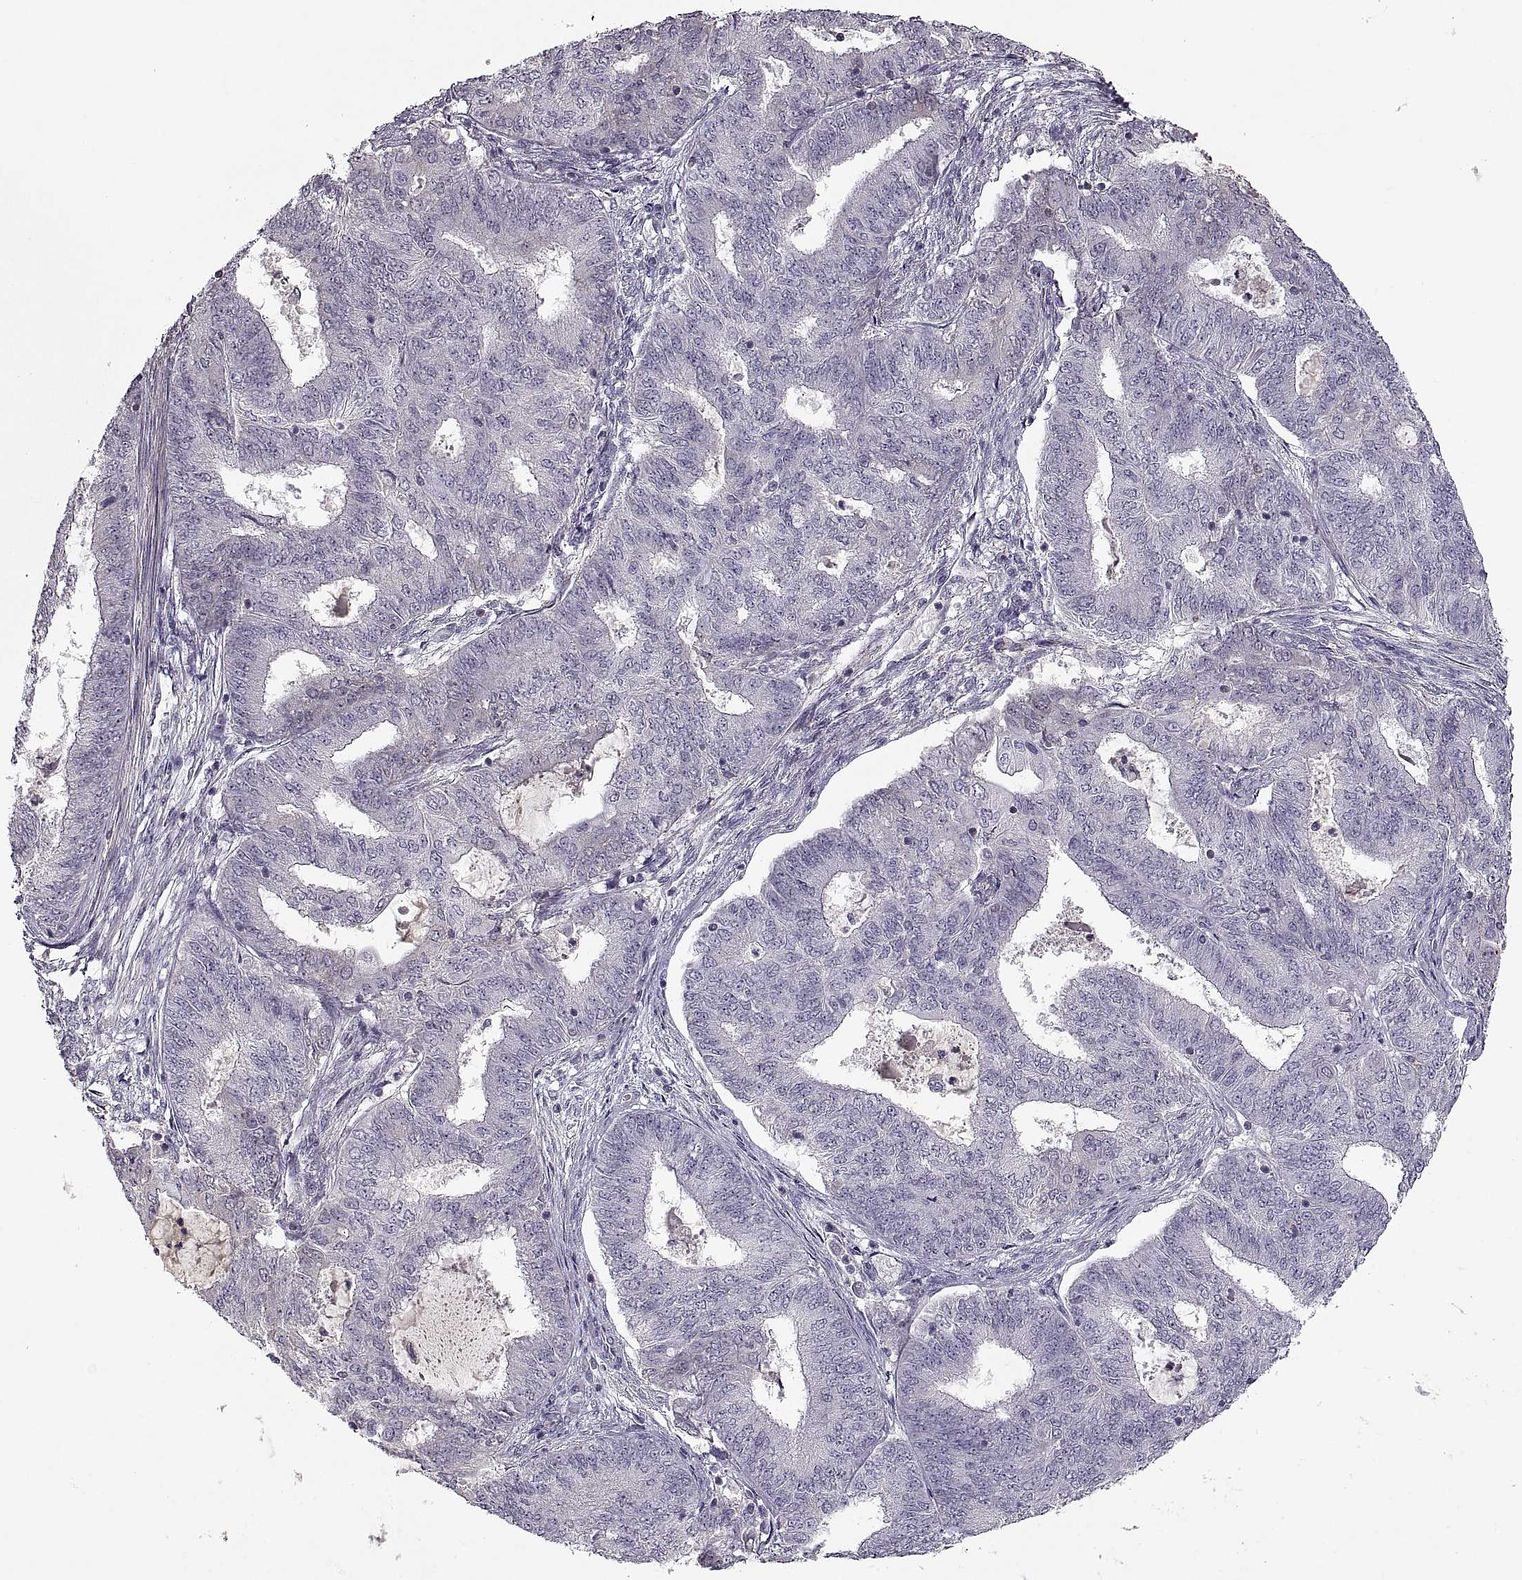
{"staining": {"intensity": "negative", "quantity": "none", "location": "none"}, "tissue": "endometrial cancer", "cell_type": "Tumor cells", "image_type": "cancer", "snomed": [{"axis": "morphology", "description": "Adenocarcinoma, NOS"}, {"axis": "topography", "description": "Endometrium"}], "caption": "The histopathology image displays no staining of tumor cells in adenocarcinoma (endometrial). The staining was performed using DAB to visualize the protein expression in brown, while the nuclei were stained in blue with hematoxylin (Magnification: 20x).", "gene": "ADAM11", "patient": {"sex": "female", "age": 62}}